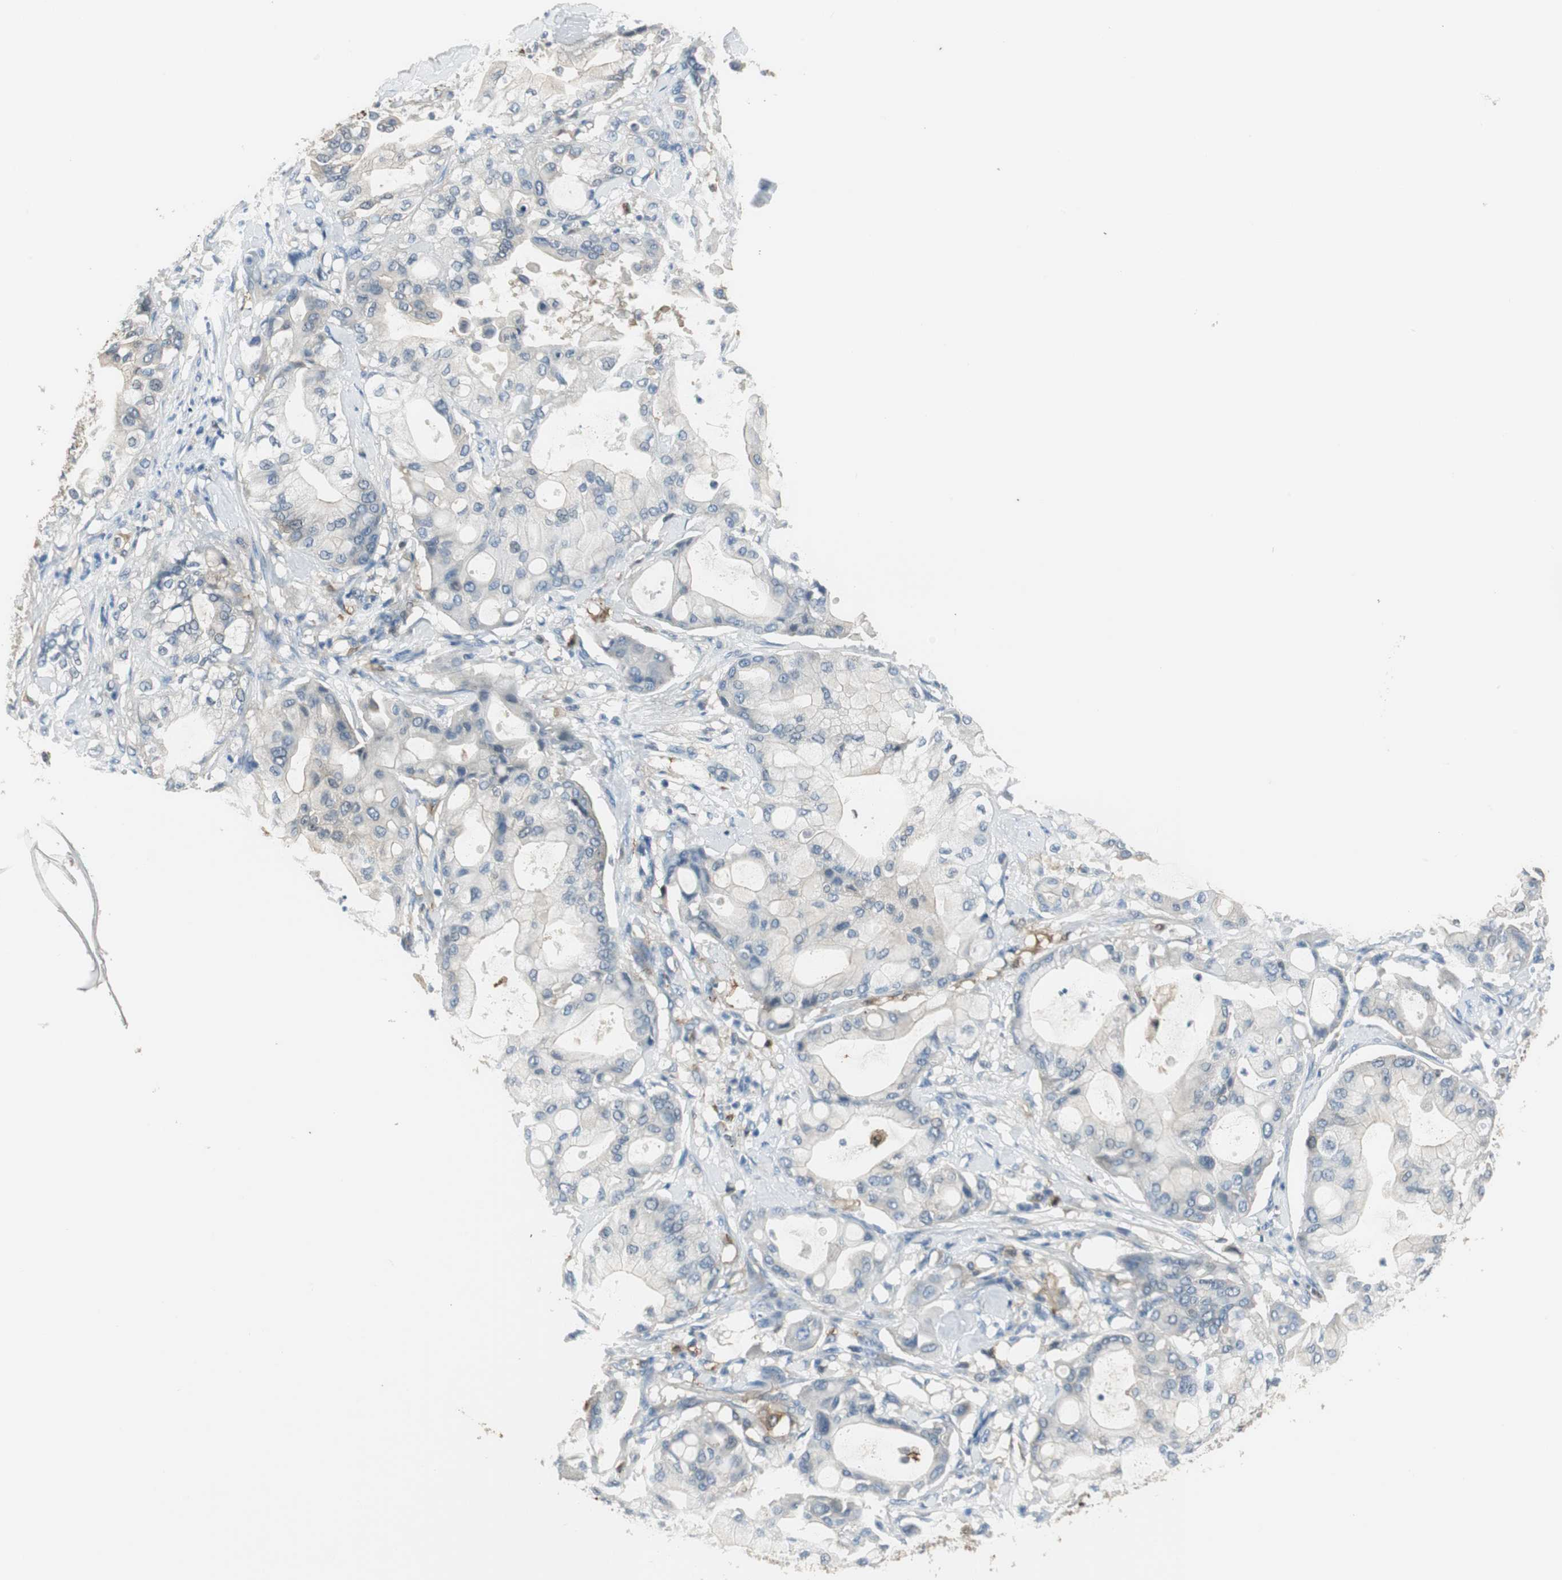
{"staining": {"intensity": "negative", "quantity": "none", "location": "none"}, "tissue": "pancreatic cancer", "cell_type": "Tumor cells", "image_type": "cancer", "snomed": [{"axis": "morphology", "description": "Adenocarcinoma, NOS"}, {"axis": "morphology", "description": "Adenocarcinoma, metastatic, NOS"}, {"axis": "topography", "description": "Lymph node"}, {"axis": "topography", "description": "Pancreas"}, {"axis": "topography", "description": "Duodenum"}], "caption": "Tumor cells show no significant positivity in pancreatic cancer (adenocarcinoma).", "gene": "MSTO1", "patient": {"sex": "female", "age": 64}}